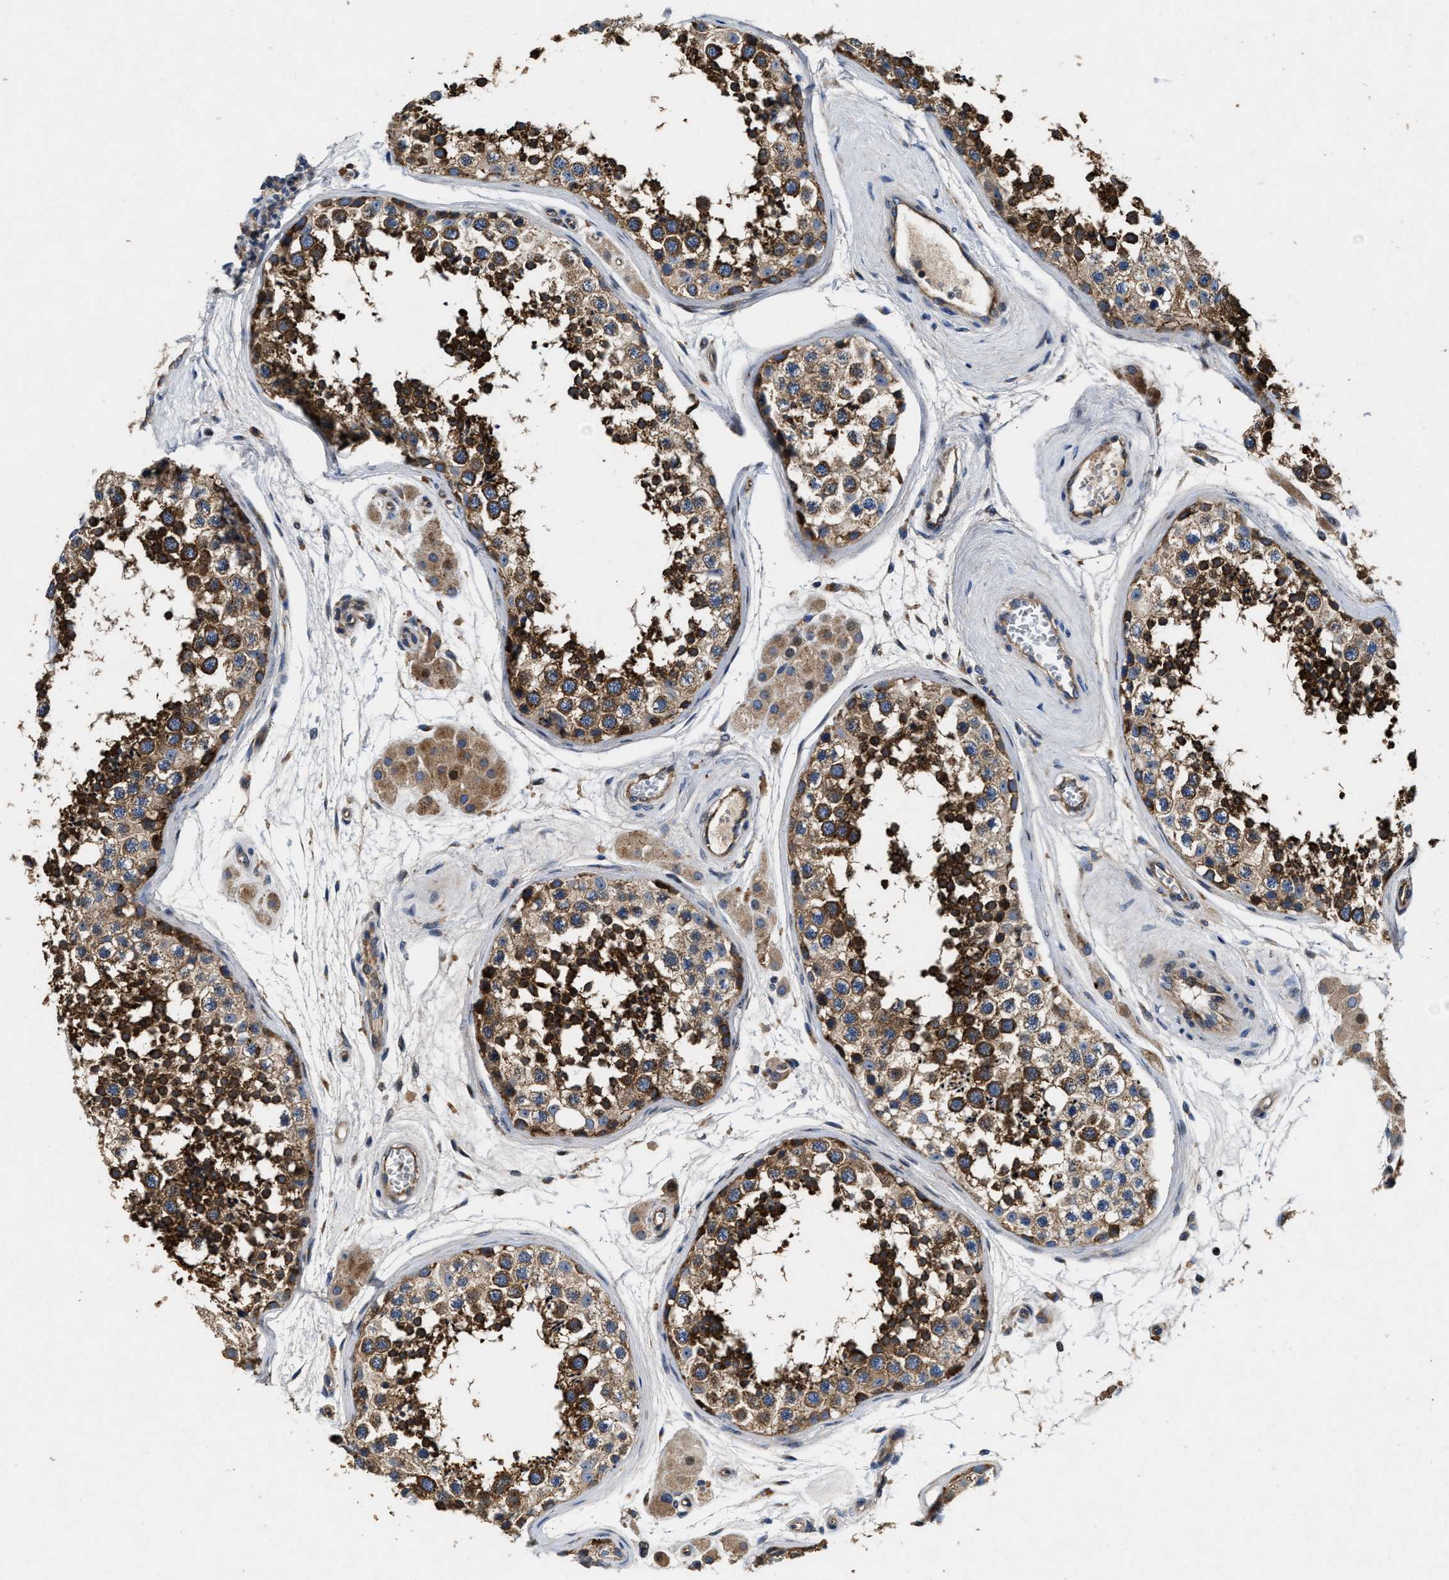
{"staining": {"intensity": "moderate", "quantity": ">75%", "location": "cytoplasmic/membranous"}, "tissue": "testis", "cell_type": "Cells in seminiferous ducts", "image_type": "normal", "snomed": [{"axis": "morphology", "description": "Normal tissue, NOS"}, {"axis": "topography", "description": "Testis"}], "caption": "A brown stain shows moderate cytoplasmic/membranous expression of a protein in cells in seminiferous ducts of benign human testis.", "gene": "PTAR1", "patient": {"sex": "male", "age": 56}}